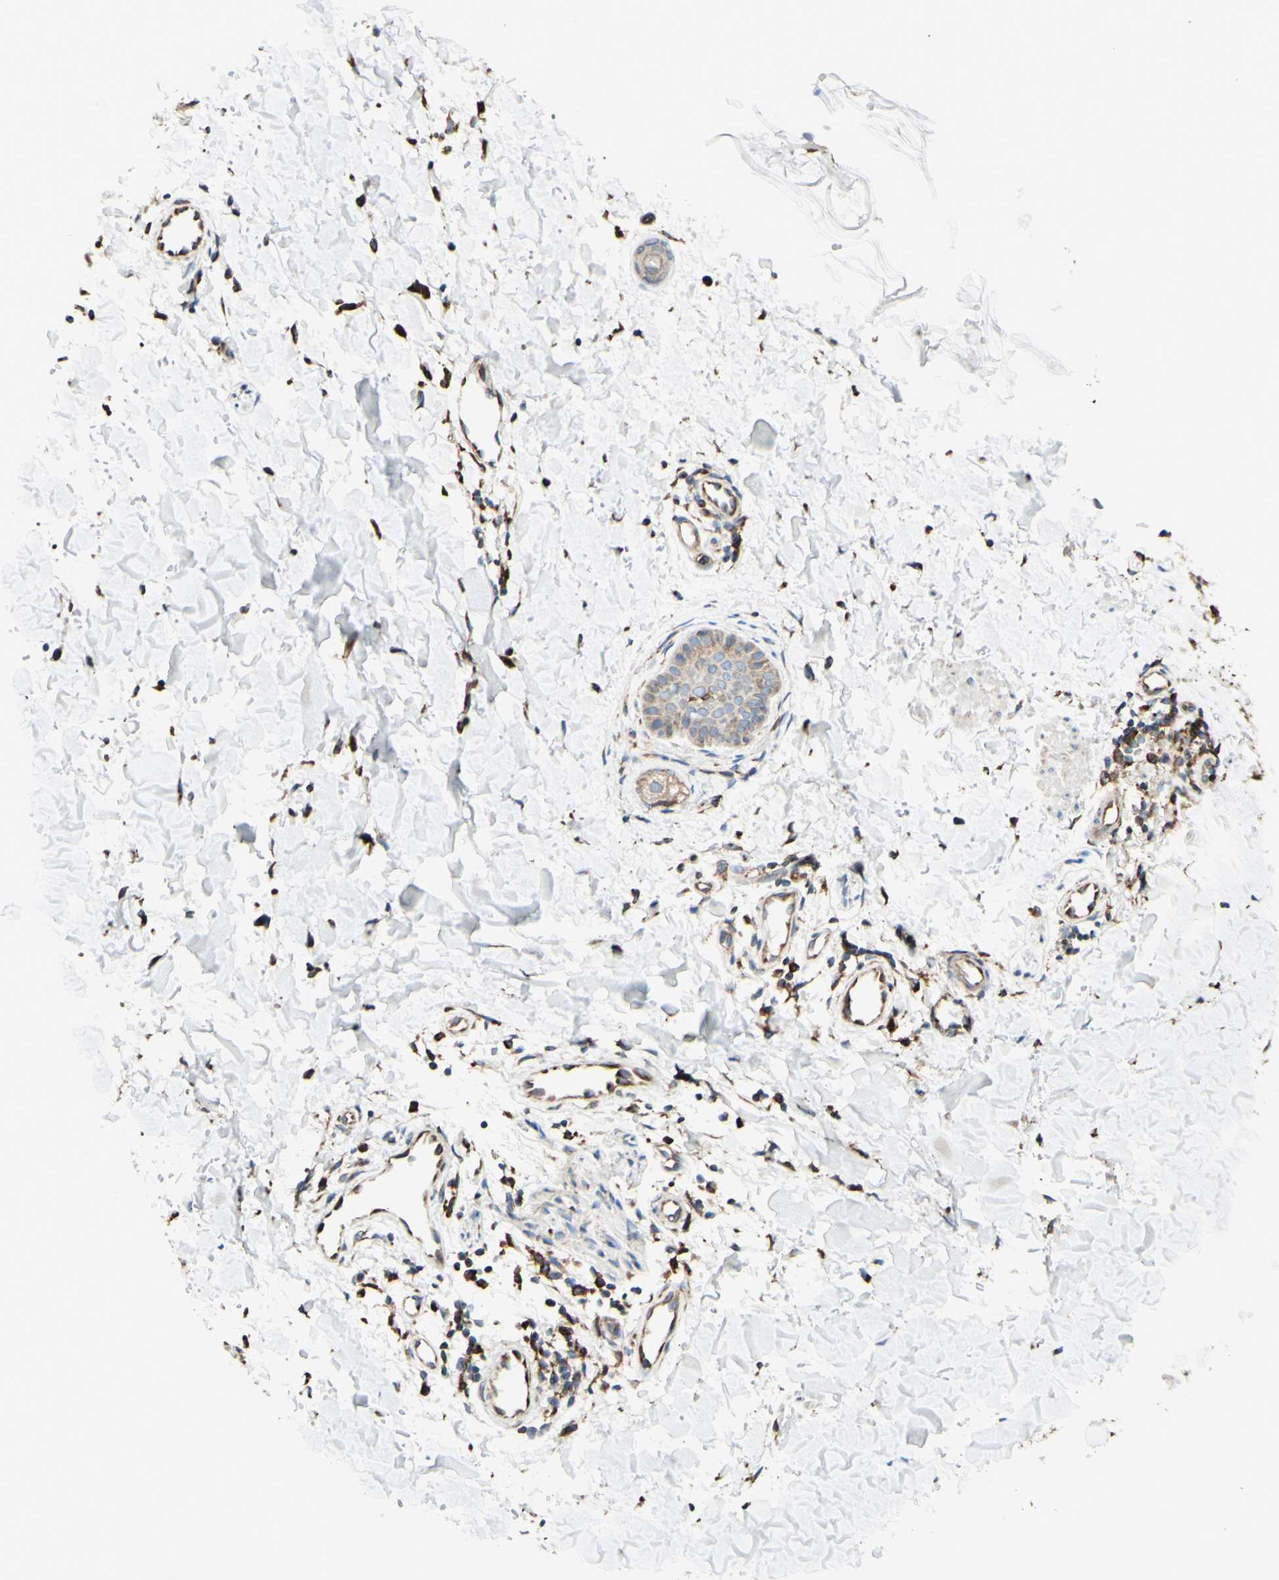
{"staining": {"intensity": "weak", "quantity": ">75%", "location": "cytoplasmic/membranous"}, "tissue": "skin cancer", "cell_type": "Tumor cells", "image_type": "cancer", "snomed": [{"axis": "morphology", "description": "Normal tissue, NOS"}, {"axis": "morphology", "description": "Basal cell carcinoma"}, {"axis": "topography", "description": "Skin"}], "caption": "Tumor cells display low levels of weak cytoplasmic/membranous staining in approximately >75% of cells in human basal cell carcinoma (skin).", "gene": "DNAJB11", "patient": {"sex": "female", "age": 56}}